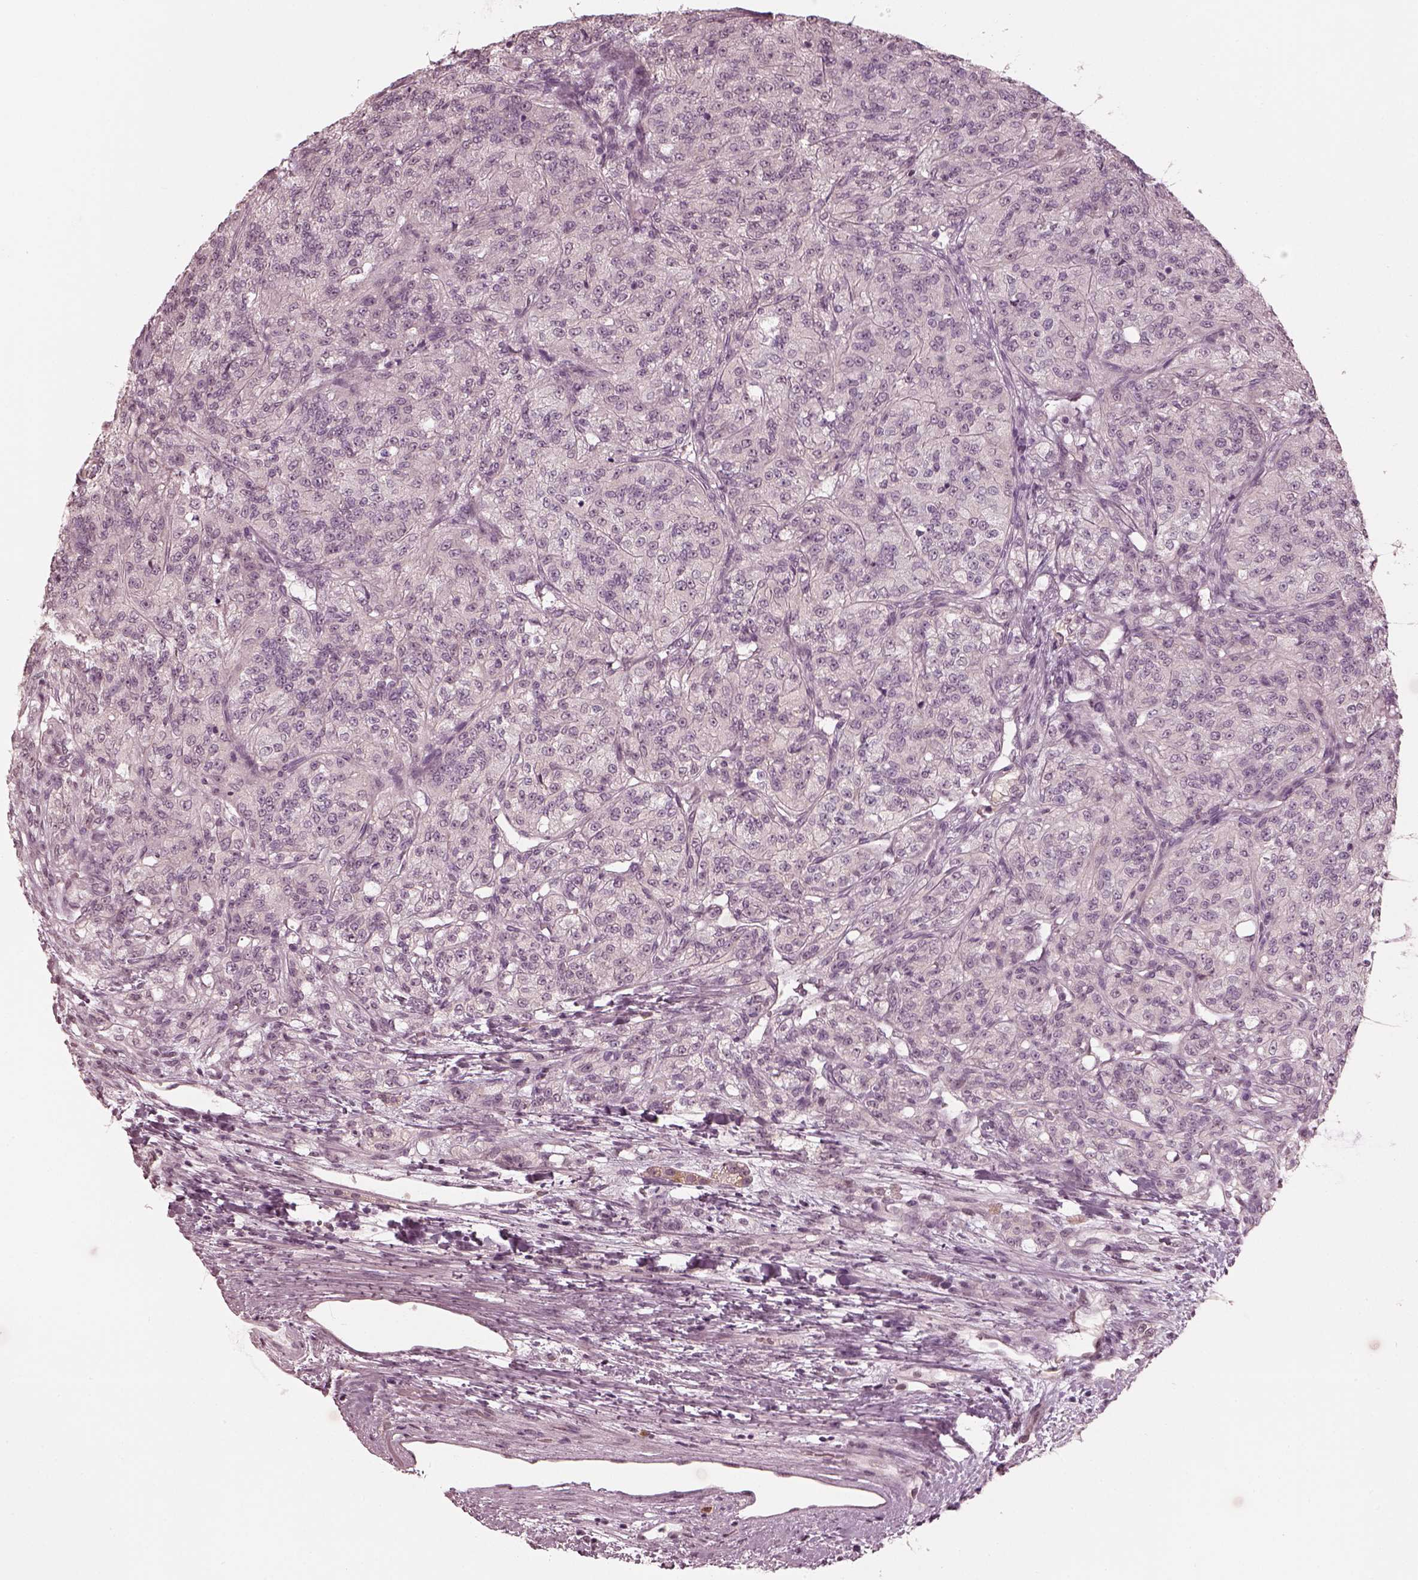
{"staining": {"intensity": "negative", "quantity": "none", "location": "none"}, "tissue": "renal cancer", "cell_type": "Tumor cells", "image_type": "cancer", "snomed": [{"axis": "morphology", "description": "Adenocarcinoma, NOS"}, {"axis": "topography", "description": "Kidney"}], "caption": "Human renal cancer stained for a protein using immunohistochemistry shows no staining in tumor cells.", "gene": "RPGRIP1", "patient": {"sex": "female", "age": 63}}